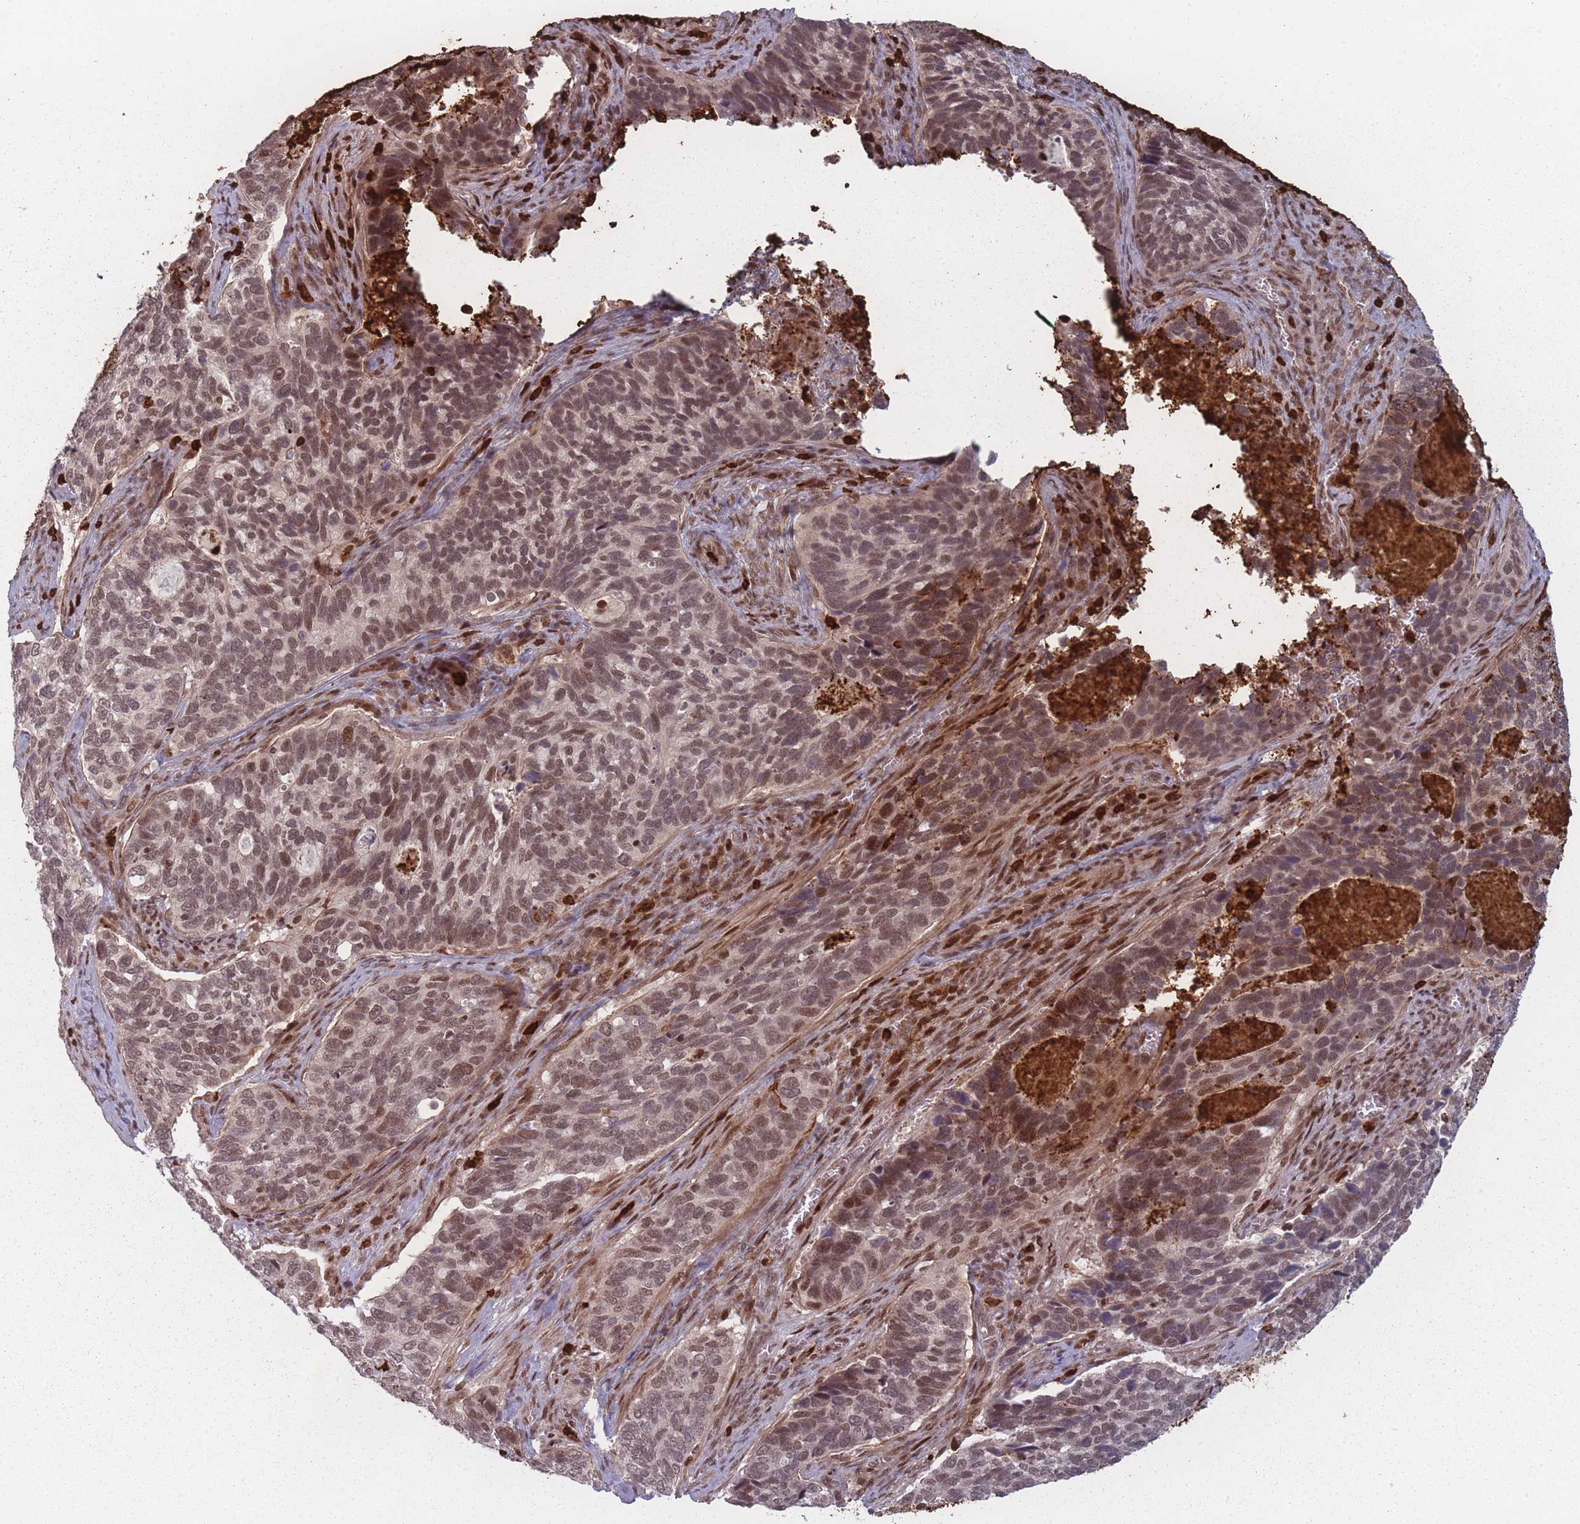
{"staining": {"intensity": "moderate", "quantity": ">75%", "location": "nuclear"}, "tissue": "cervical cancer", "cell_type": "Tumor cells", "image_type": "cancer", "snomed": [{"axis": "morphology", "description": "Squamous cell carcinoma, NOS"}, {"axis": "topography", "description": "Cervix"}], "caption": "A brown stain shows moderate nuclear staining of a protein in human cervical cancer (squamous cell carcinoma) tumor cells.", "gene": "WDR55", "patient": {"sex": "female", "age": 38}}